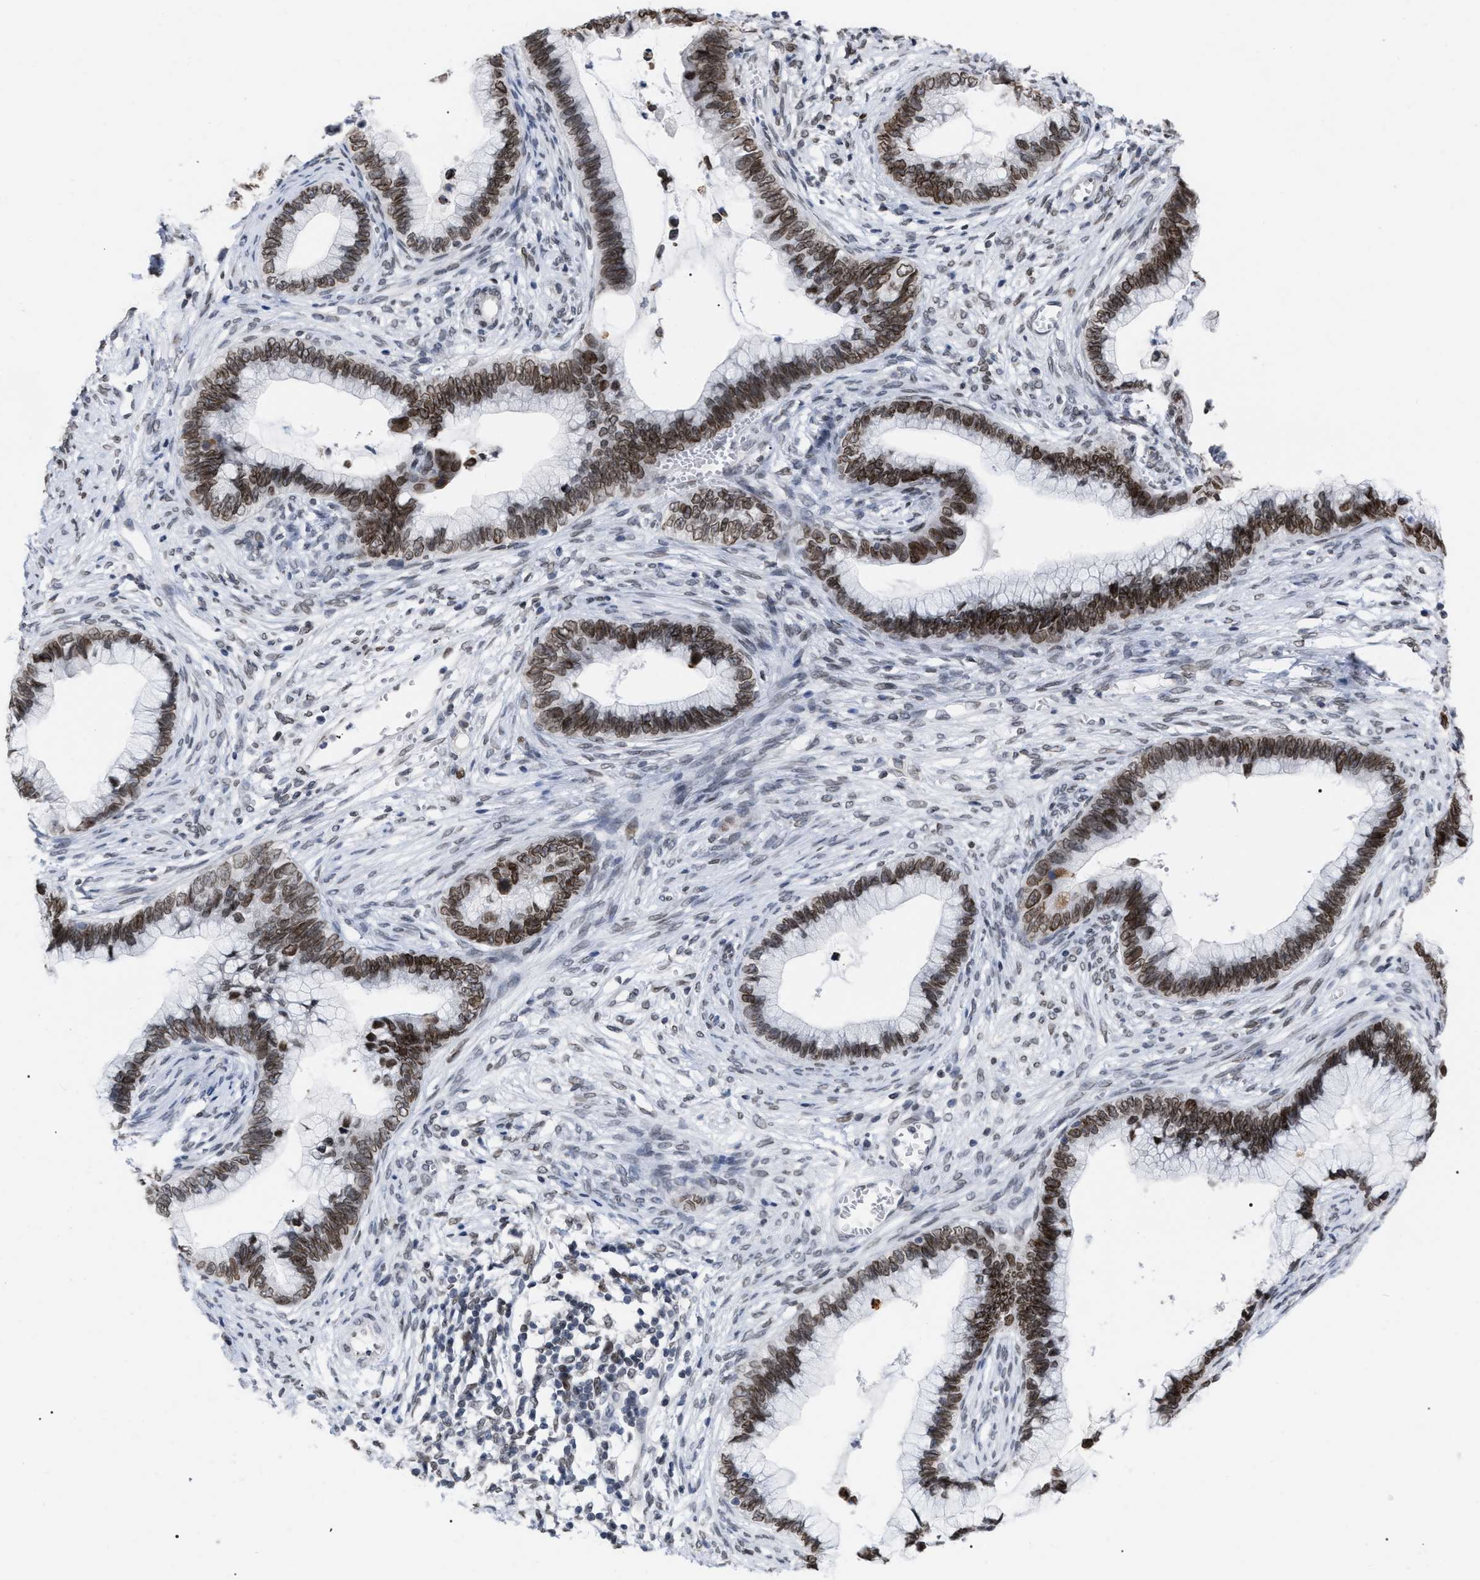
{"staining": {"intensity": "moderate", "quantity": ">75%", "location": "cytoplasmic/membranous,nuclear"}, "tissue": "cervical cancer", "cell_type": "Tumor cells", "image_type": "cancer", "snomed": [{"axis": "morphology", "description": "Adenocarcinoma, NOS"}, {"axis": "topography", "description": "Cervix"}], "caption": "Immunohistochemistry (IHC) image of cervical cancer stained for a protein (brown), which demonstrates medium levels of moderate cytoplasmic/membranous and nuclear expression in approximately >75% of tumor cells.", "gene": "TPR", "patient": {"sex": "female", "age": 44}}